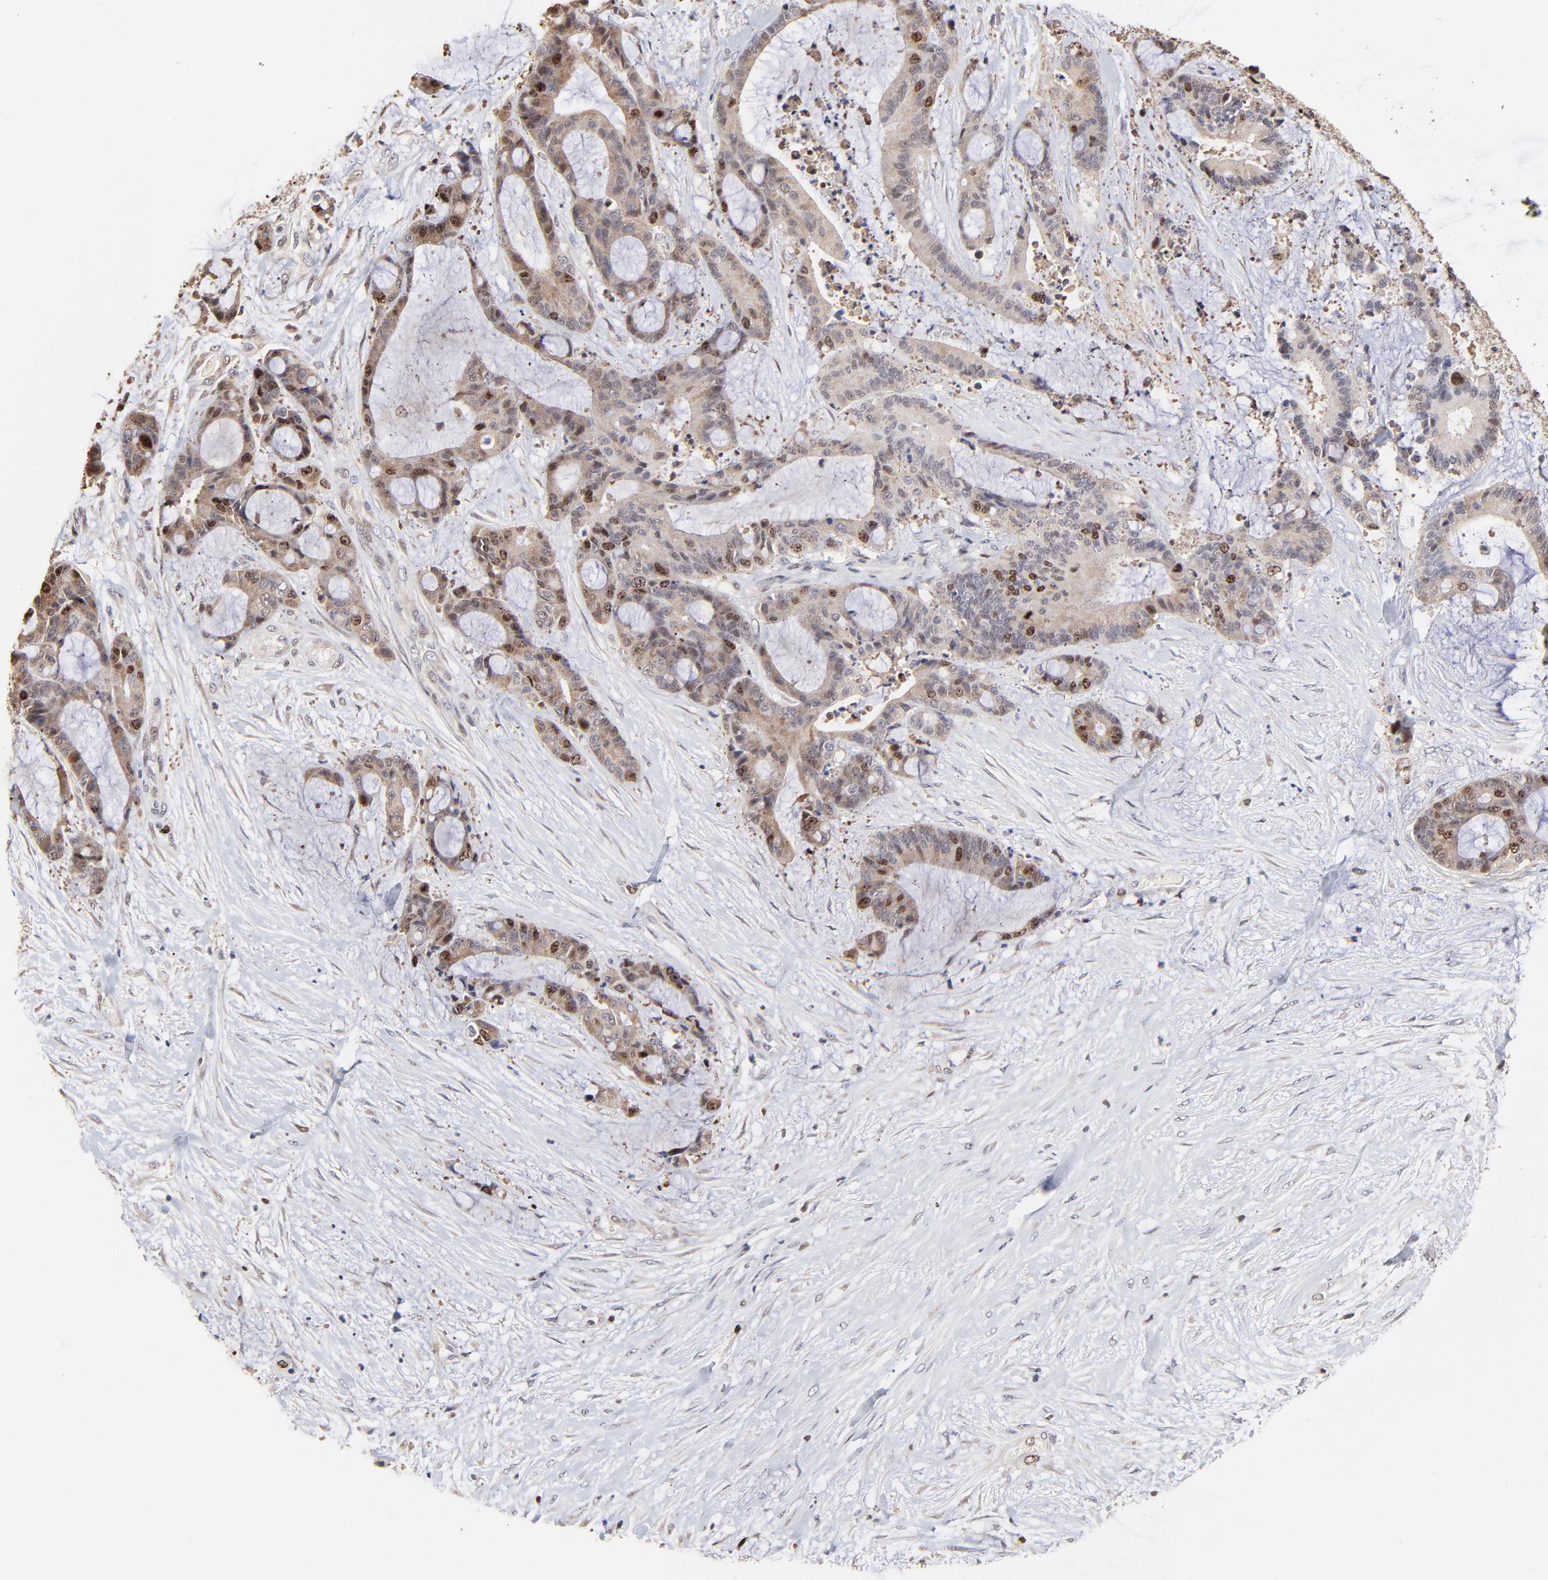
{"staining": {"intensity": "moderate", "quantity": "25%-75%", "location": "cytoplasmic/membranous,nuclear"}, "tissue": "liver cancer", "cell_type": "Tumor cells", "image_type": "cancer", "snomed": [{"axis": "morphology", "description": "Cholangiocarcinoma"}, {"axis": "topography", "description": "Liver"}], "caption": "Protein staining demonstrates moderate cytoplasmic/membranous and nuclear expression in approximately 25%-75% of tumor cells in cholangiocarcinoma (liver).", "gene": "BIRC5", "patient": {"sex": "female", "age": 73}}